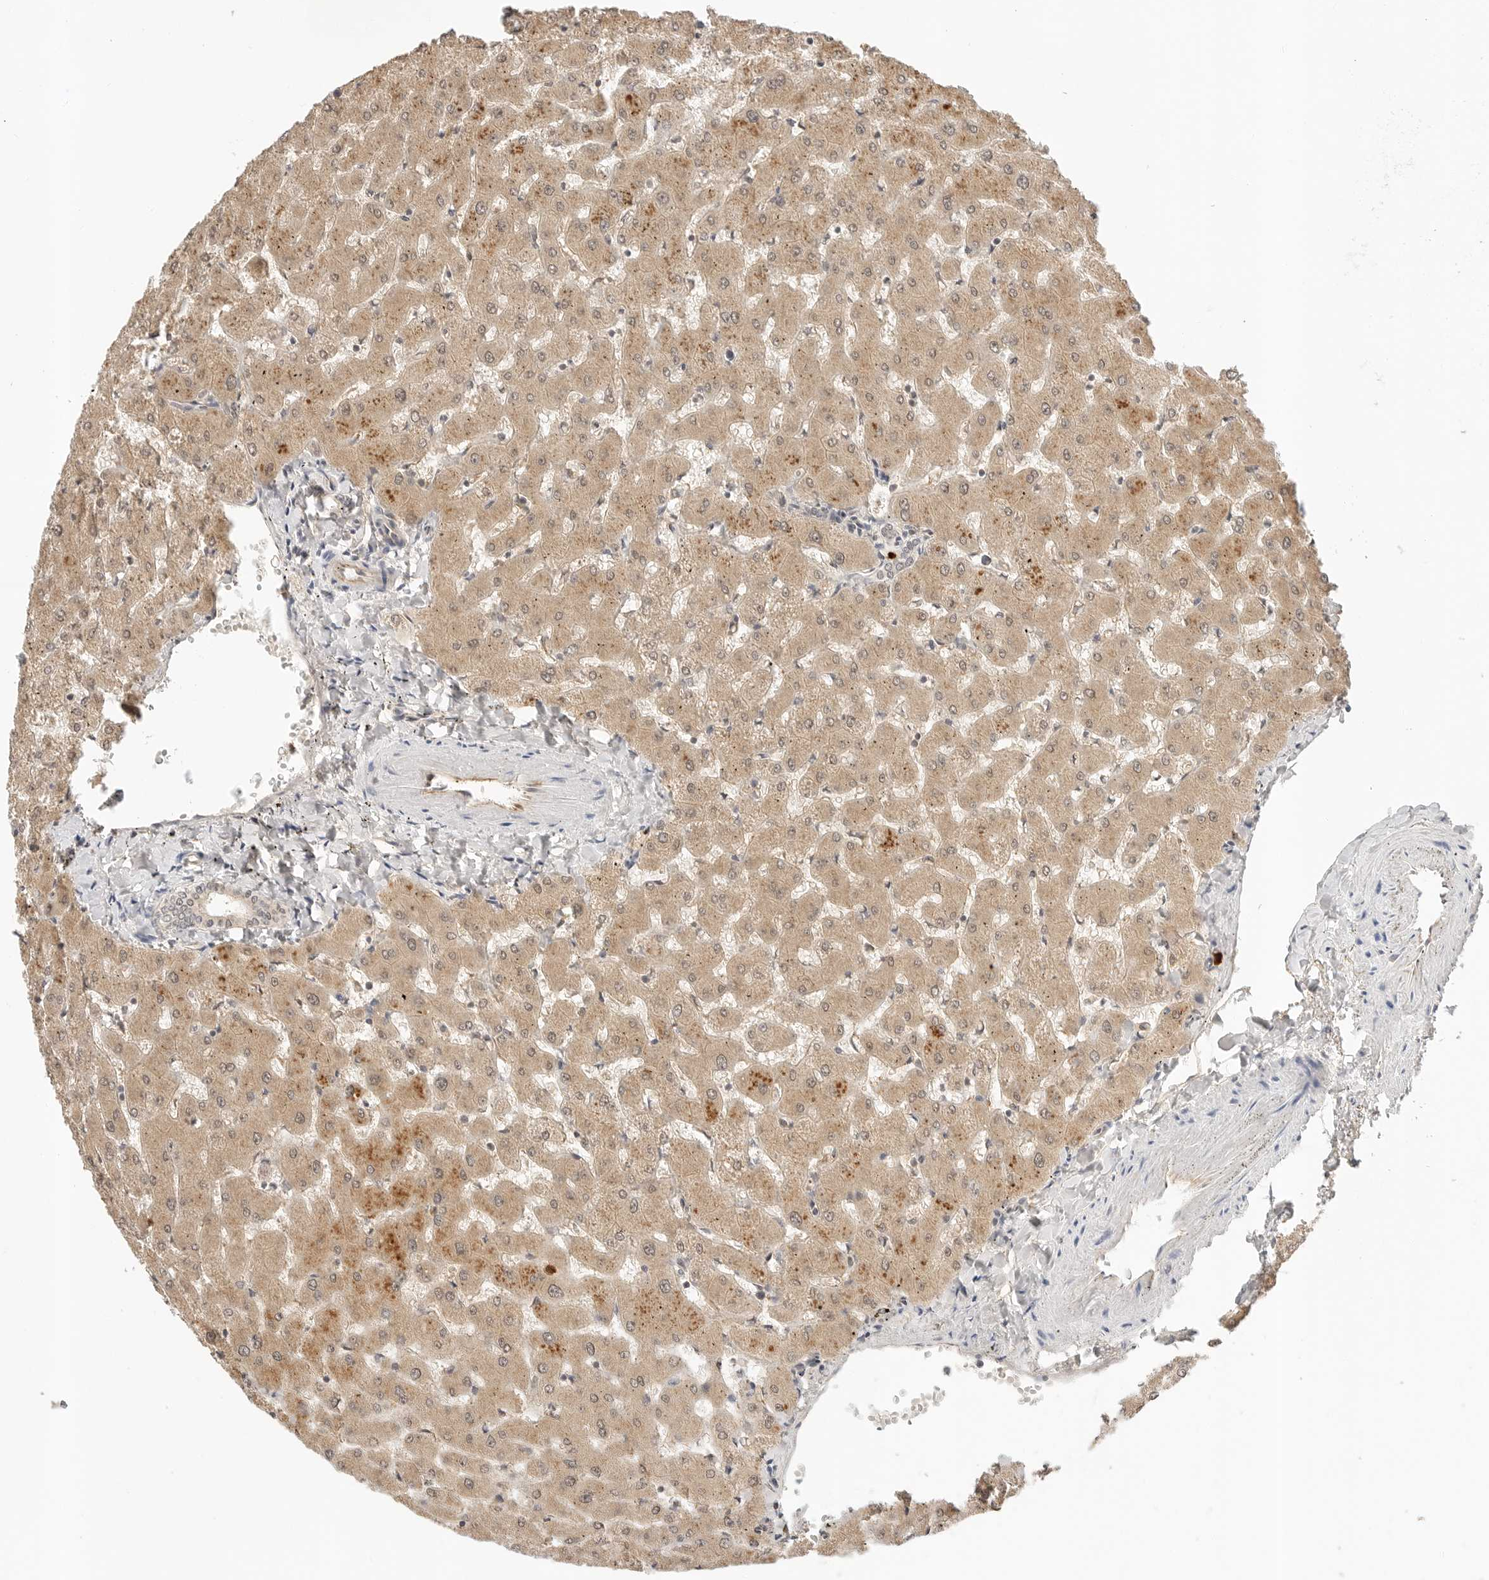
{"staining": {"intensity": "negative", "quantity": "none", "location": "none"}, "tissue": "liver", "cell_type": "Cholangiocytes", "image_type": "normal", "snomed": [{"axis": "morphology", "description": "Normal tissue, NOS"}, {"axis": "topography", "description": "Liver"}], "caption": "This is a micrograph of immunohistochemistry (IHC) staining of benign liver, which shows no expression in cholangiocytes.", "gene": "IL24", "patient": {"sex": "female", "age": 63}}